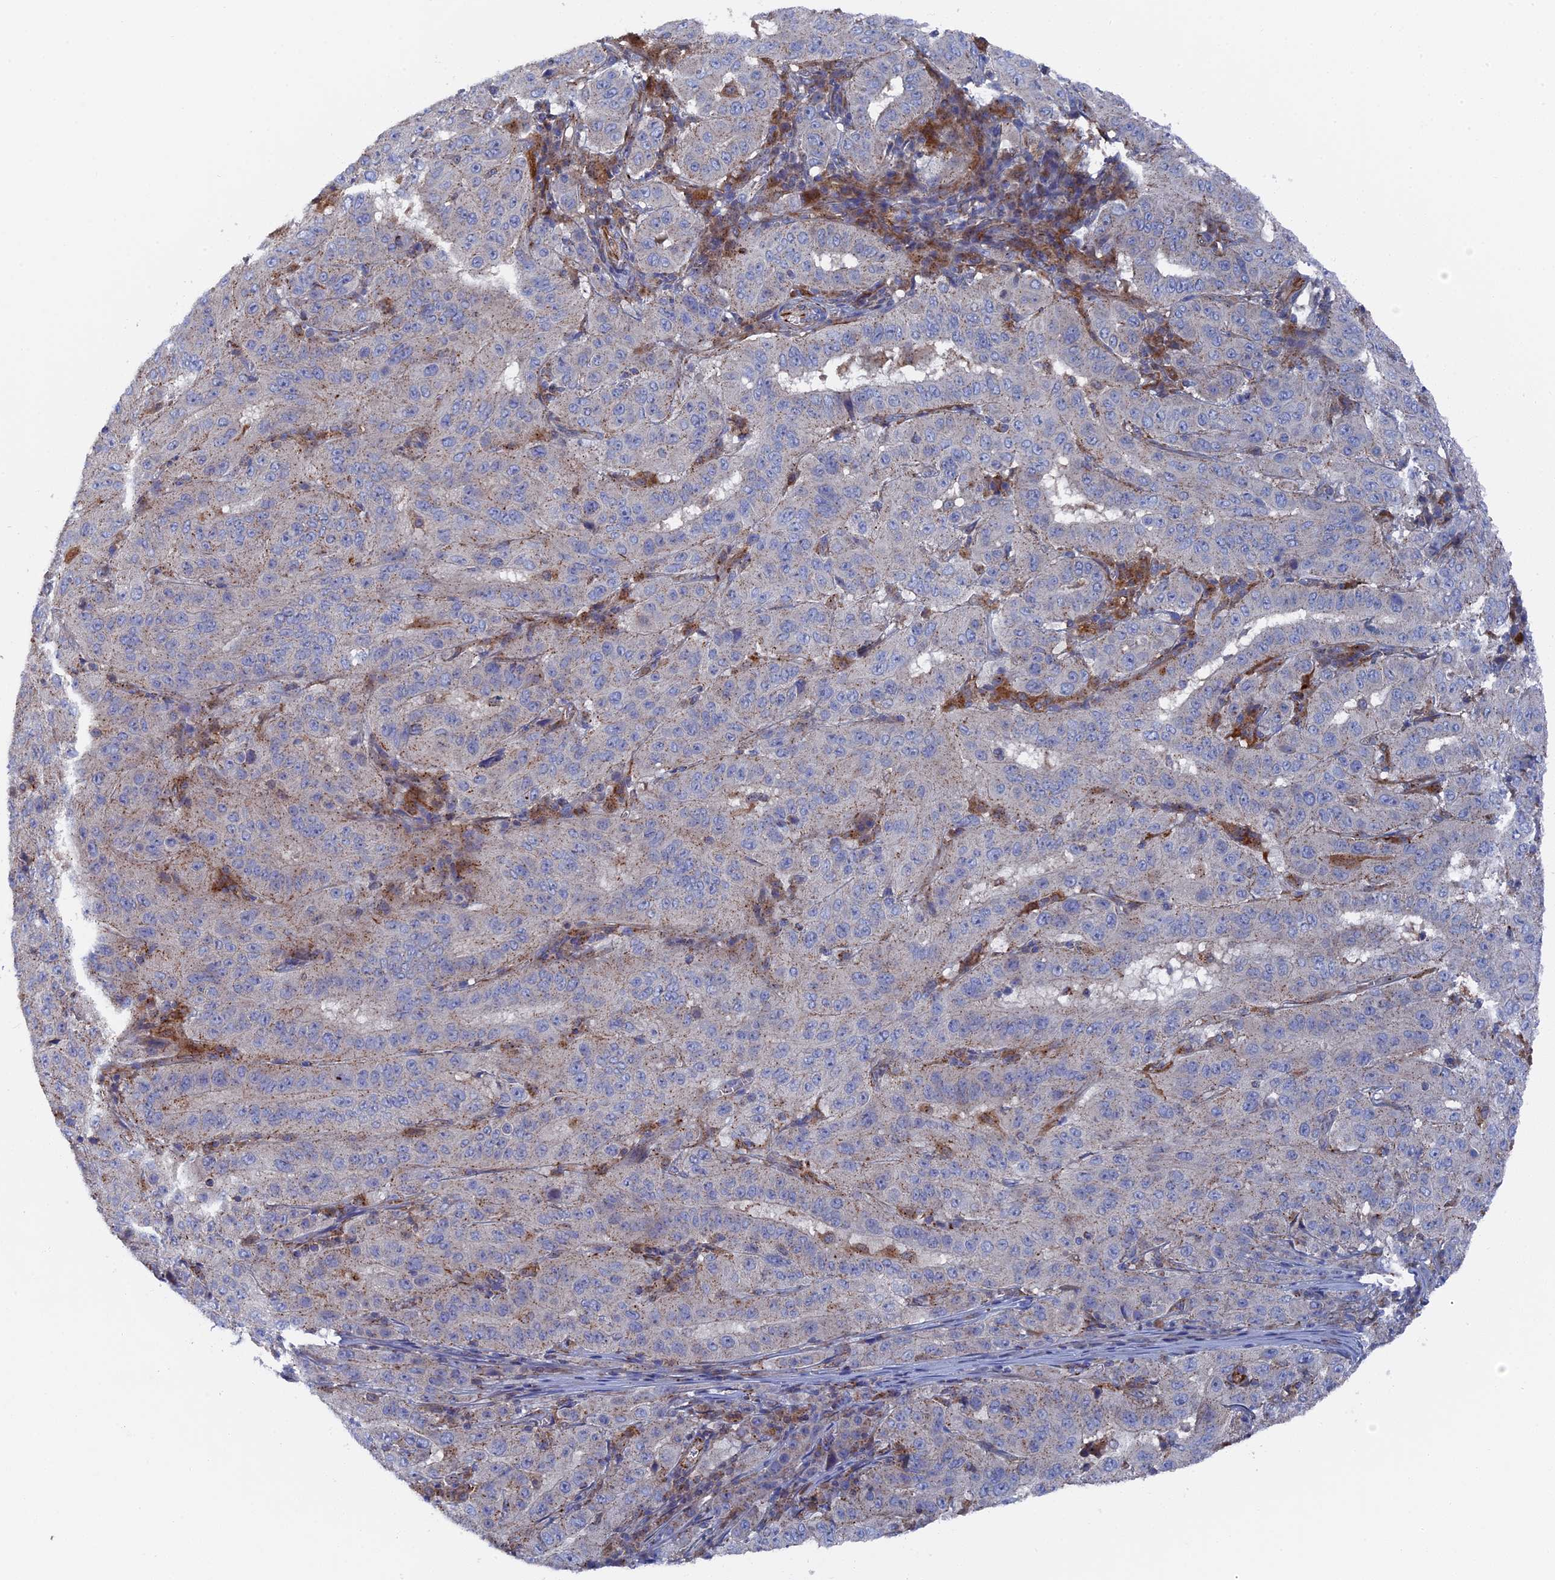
{"staining": {"intensity": "weak", "quantity": "<25%", "location": "cytoplasmic/membranous"}, "tissue": "pancreatic cancer", "cell_type": "Tumor cells", "image_type": "cancer", "snomed": [{"axis": "morphology", "description": "Adenocarcinoma, NOS"}, {"axis": "topography", "description": "Pancreas"}], "caption": "DAB (3,3'-diaminobenzidine) immunohistochemical staining of pancreatic cancer reveals no significant expression in tumor cells.", "gene": "SMG9", "patient": {"sex": "male", "age": 63}}